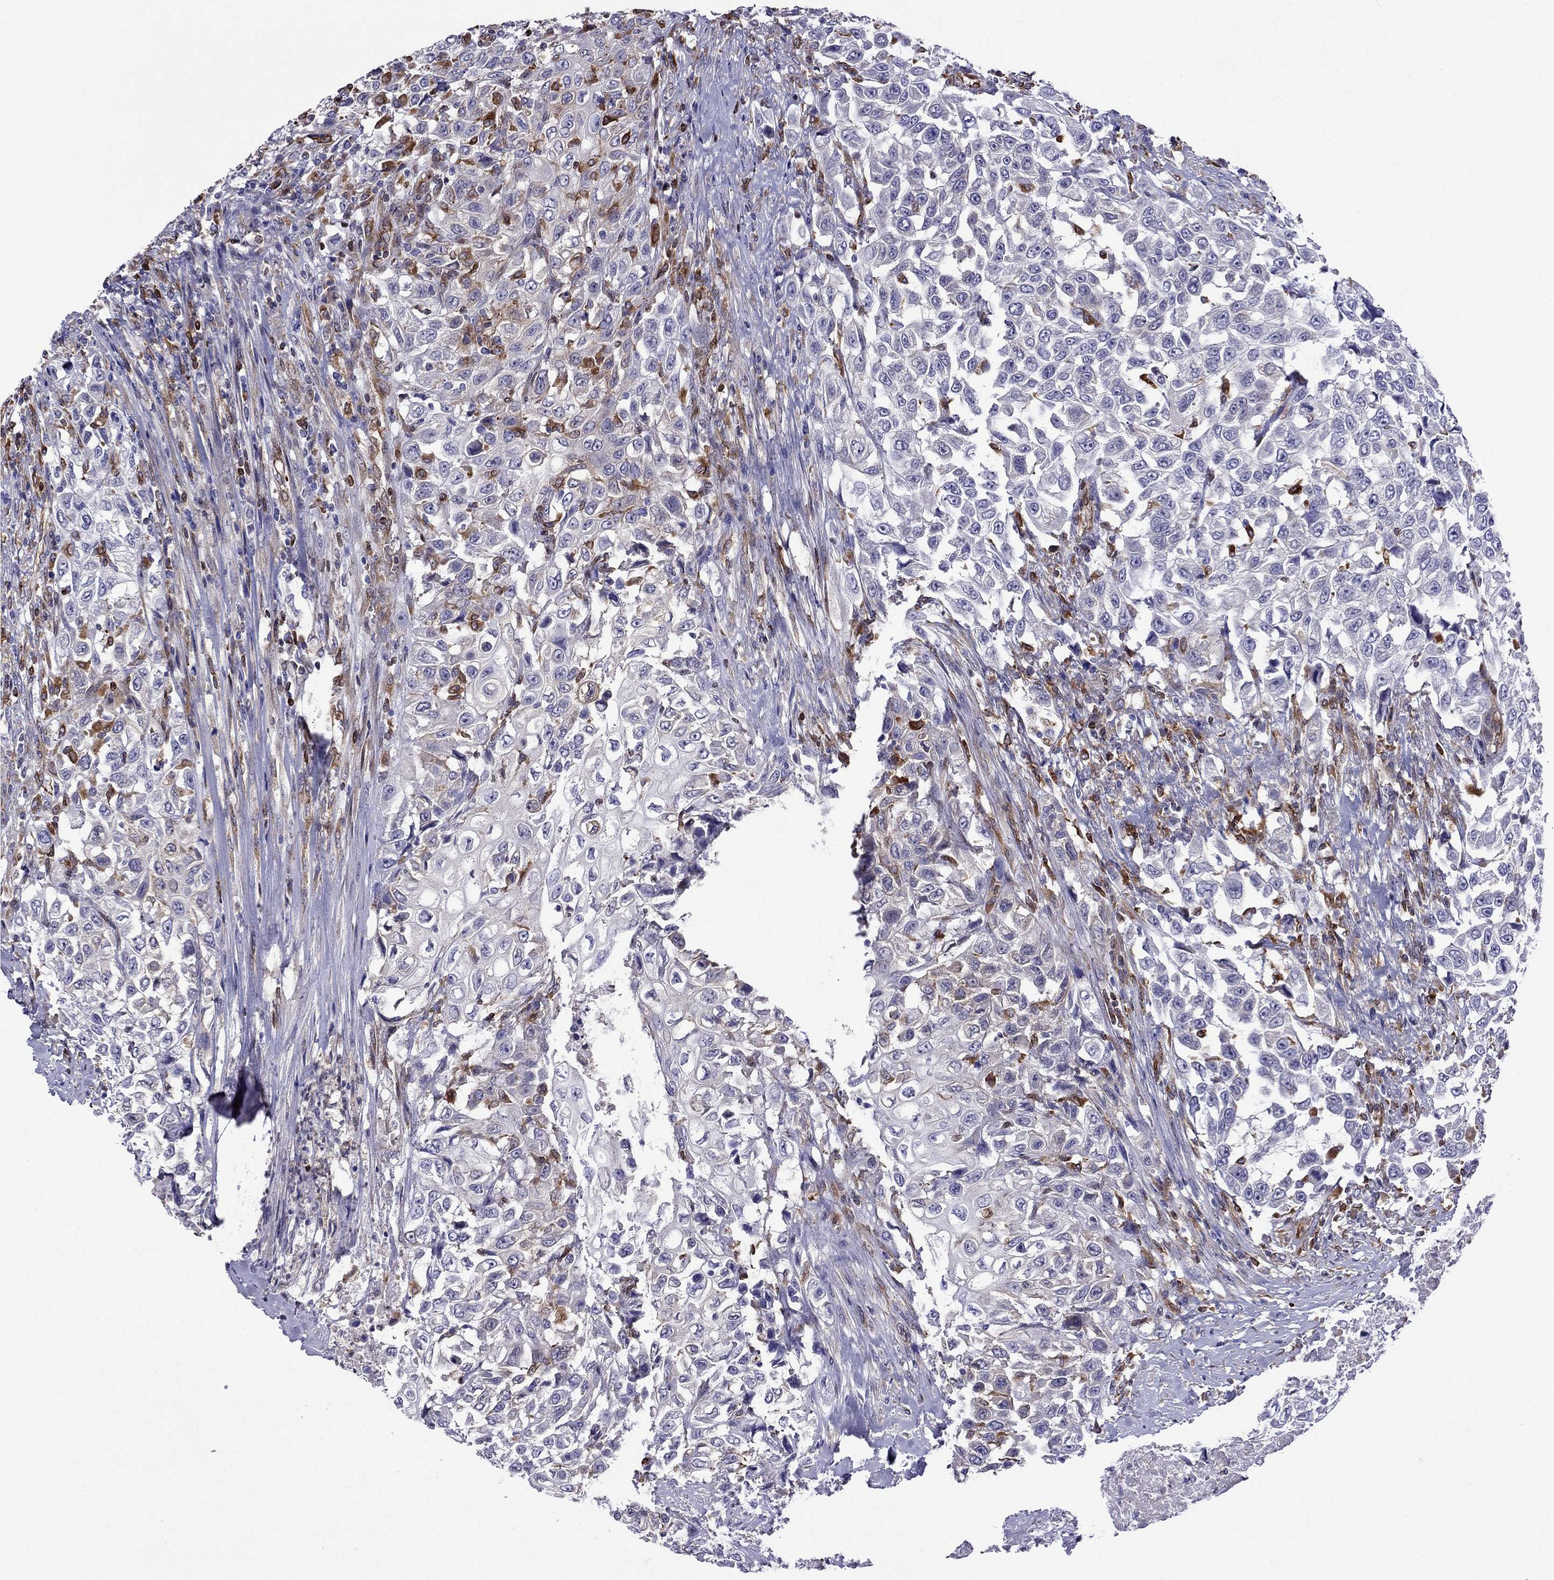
{"staining": {"intensity": "negative", "quantity": "none", "location": "none"}, "tissue": "urothelial cancer", "cell_type": "Tumor cells", "image_type": "cancer", "snomed": [{"axis": "morphology", "description": "Urothelial carcinoma, High grade"}, {"axis": "topography", "description": "Urinary bladder"}], "caption": "Human high-grade urothelial carcinoma stained for a protein using immunohistochemistry (IHC) demonstrates no expression in tumor cells.", "gene": "GNAL", "patient": {"sex": "female", "age": 56}}